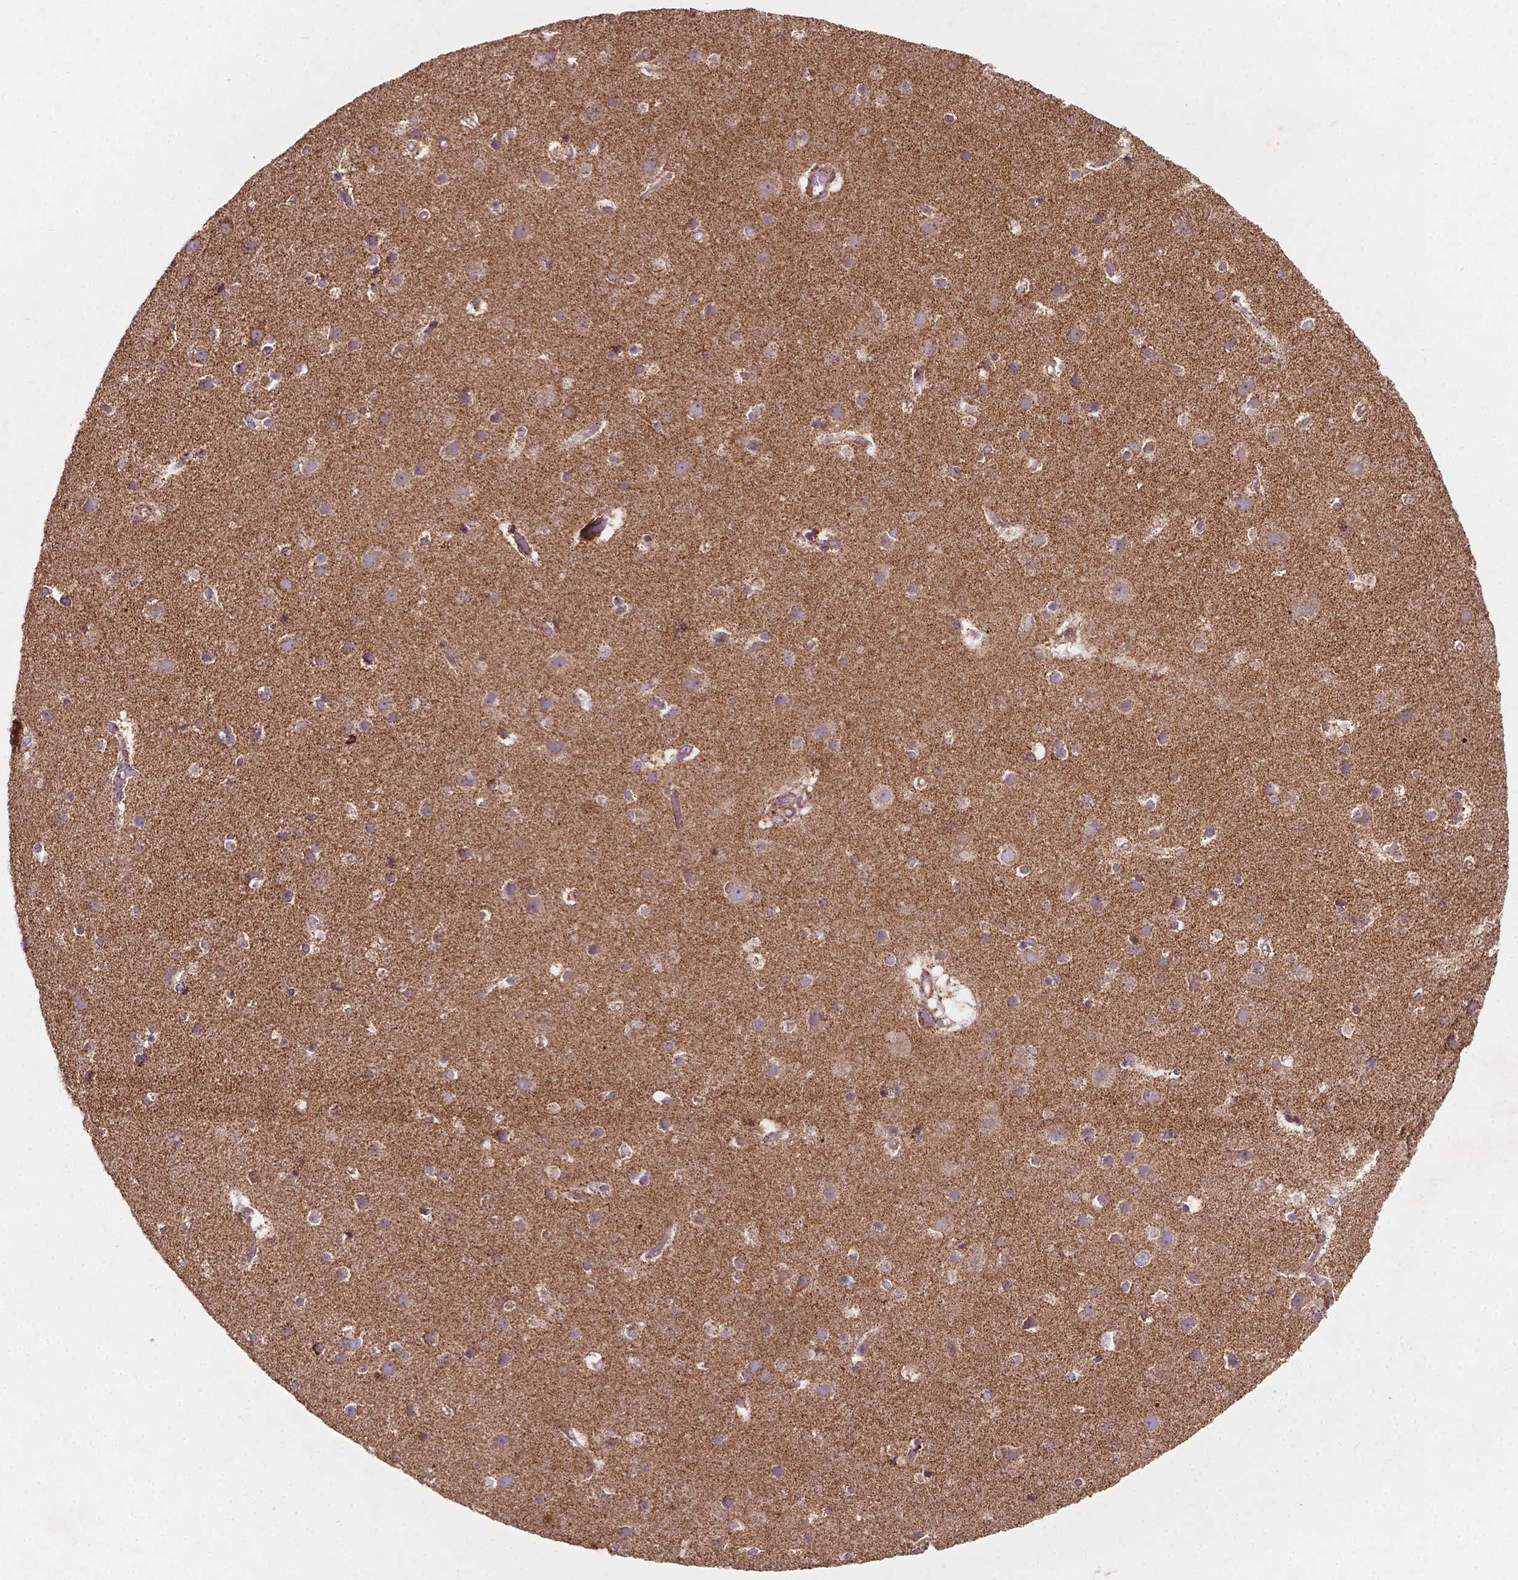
{"staining": {"intensity": "strong", "quantity": ">75%", "location": "cytoplasmic/membranous,nuclear"}, "tissue": "cerebral cortex", "cell_type": "Endothelial cells", "image_type": "normal", "snomed": [{"axis": "morphology", "description": "Normal tissue, NOS"}, {"axis": "topography", "description": "Cerebral cortex"}], "caption": "Immunohistochemistry (IHC) photomicrograph of normal cerebral cortex stained for a protein (brown), which exhibits high levels of strong cytoplasmic/membranous,nuclear positivity in about >75% of endothelial cells.", "gene": "ILVBL", "patient": {"sex": "female", "age": 52}}